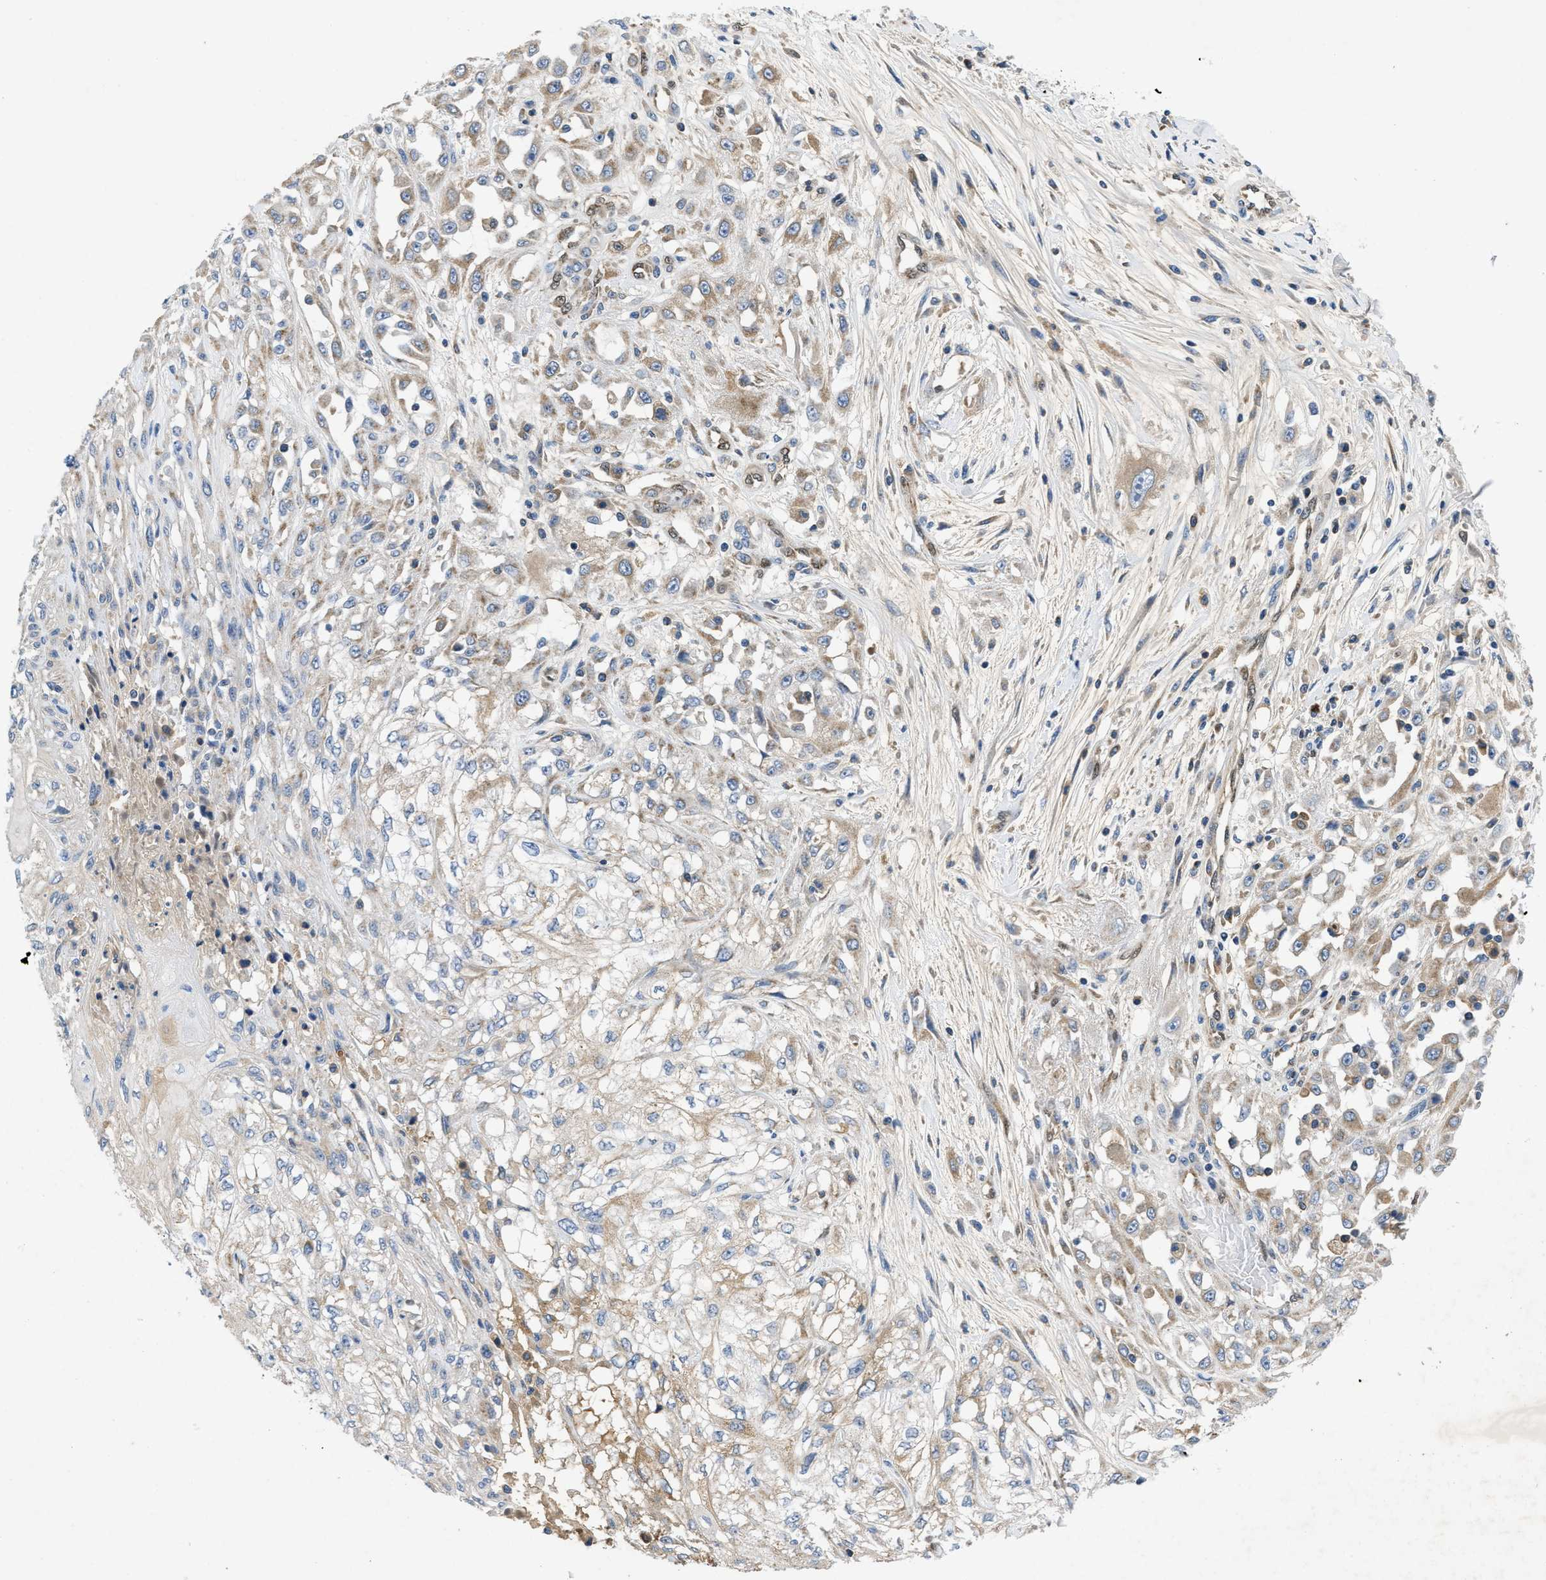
{"staining": {"intensity": "weak", "quantity": "25%-75%", "location": "cytoplasmic/membranous"}, "tissue": "skin cancer", "cell_type": "Tumor cells", "image_type": "cancer", "snomed": [{"axis": "morphology", "description": "Squamous cell carcinoma, NOS"}, {"axis": "morphology", "description": "Squamous cell carcinoma, metastatic, NOS"}, {"axis": "topography", "description": "Skin"}, {"axis": "topography", "description": "Lymph node"}], "caption": "High-magnification brightfield microscopy of metastatic squamous cell carcinoma (skin) stained with DAB (3,3'-diaminobenzidine) (brown) and counterstained with hematoxylin (blue). tumor cells exhibit weak cytoplasmic/membranous staining is appreciated in approximately25%-75% of cells. (Brightfield microscopy of DAB IHC at high magnification).", "gene": "PNKD", "patient": {"sex": "male", "age": 75}}